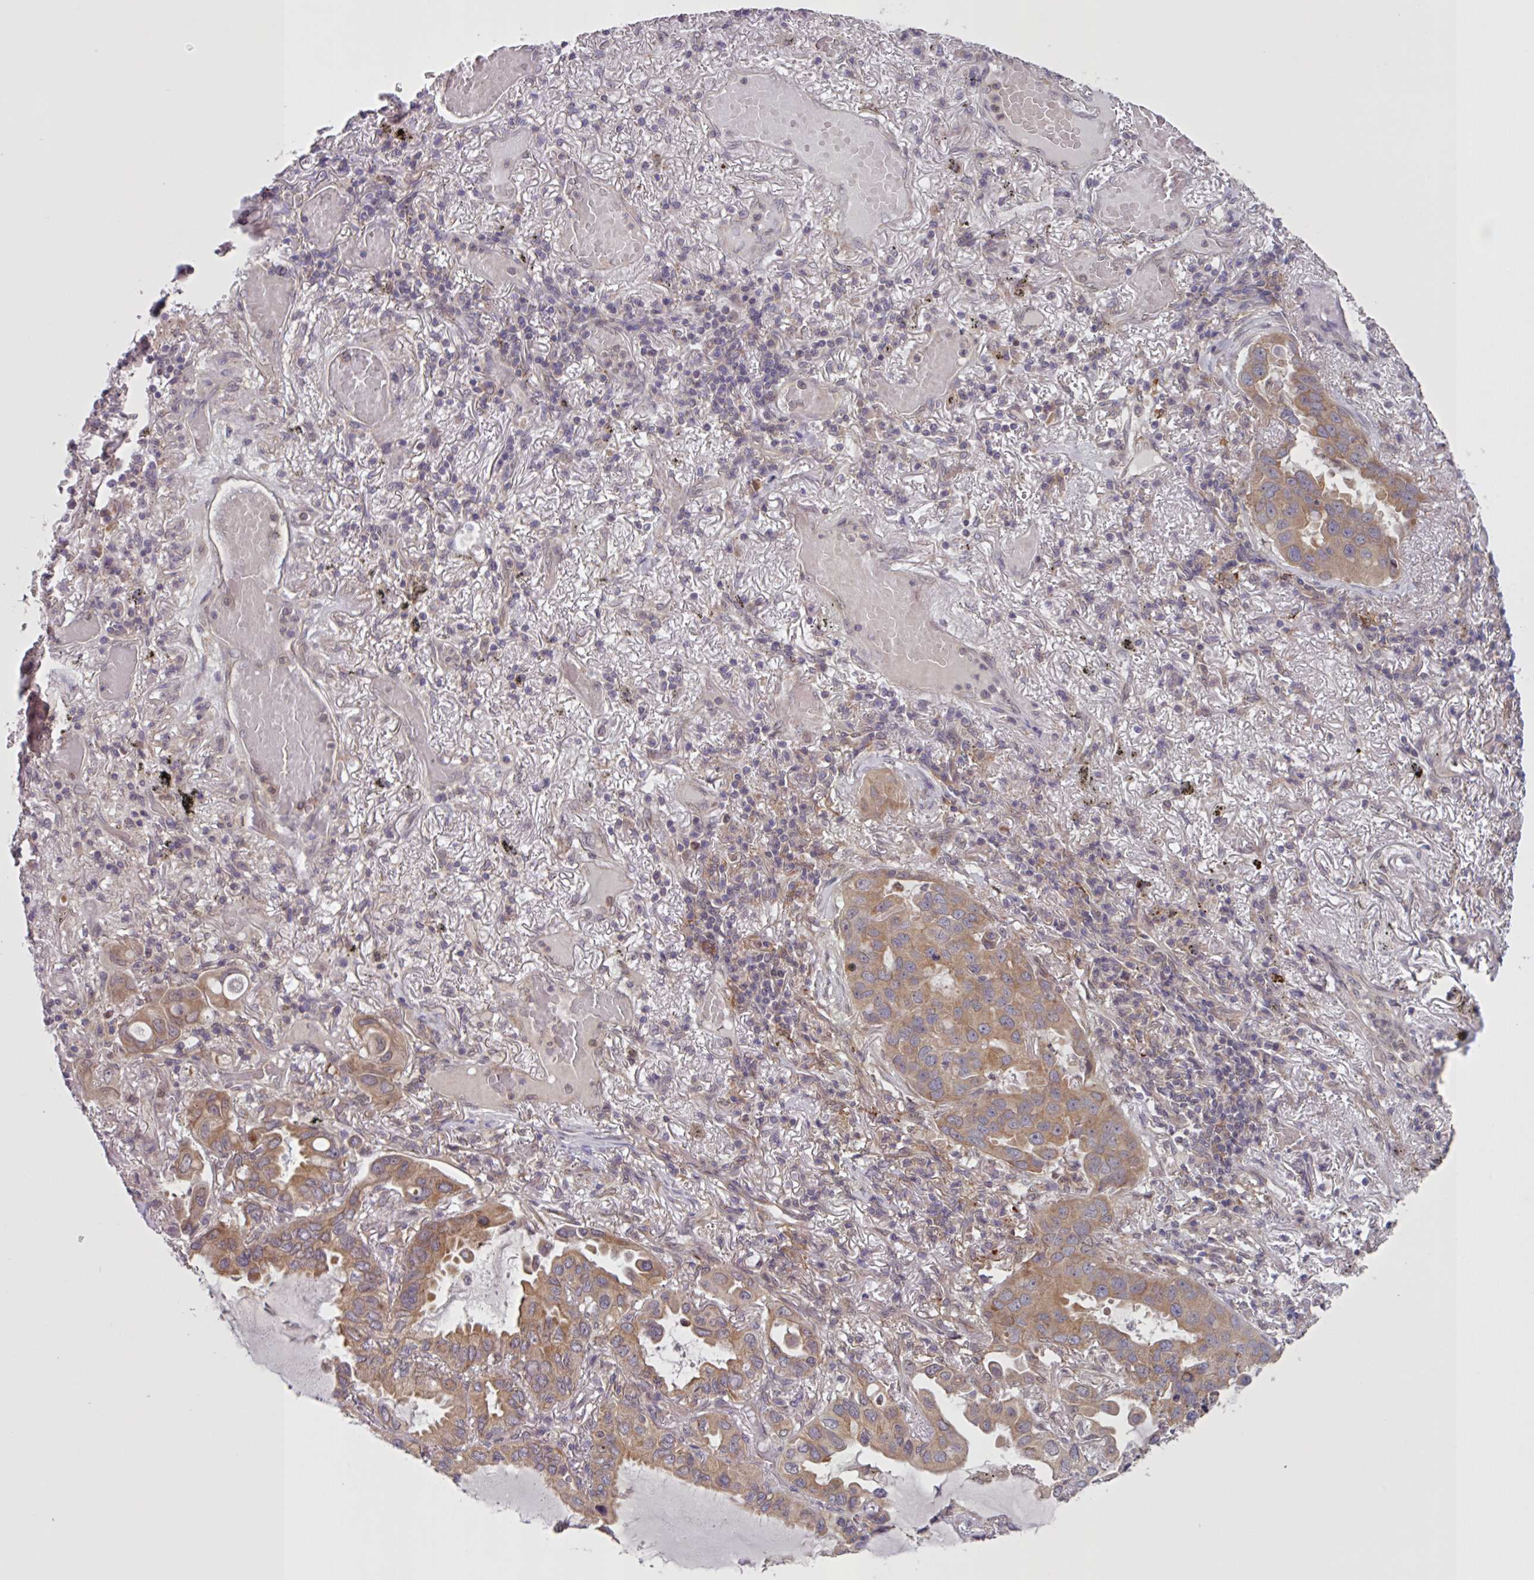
{"staining": {"intensity": "moderate", "quantity": ">75%", "location": "cytoplasmic/membranous"}, "tissue": "lung cancer", "cell_type": "Tumor cells", "image_type": "cancer", "snomed": [{"axis": "morphology", "description": "Adenocarcinoma, NOS"}, {"axis": "topography", "description": "Lung"}], "caption": "Immunohistochemistry image of human lung cancer (adenocarcinoma) stained for a protein (brown), which reveals medium levels of moderate cytoplasmic/membranous staining in approximately >75% of tumor cells.", "gene": "CAMLG", "patient": {"sex": "male", "age": 64}}